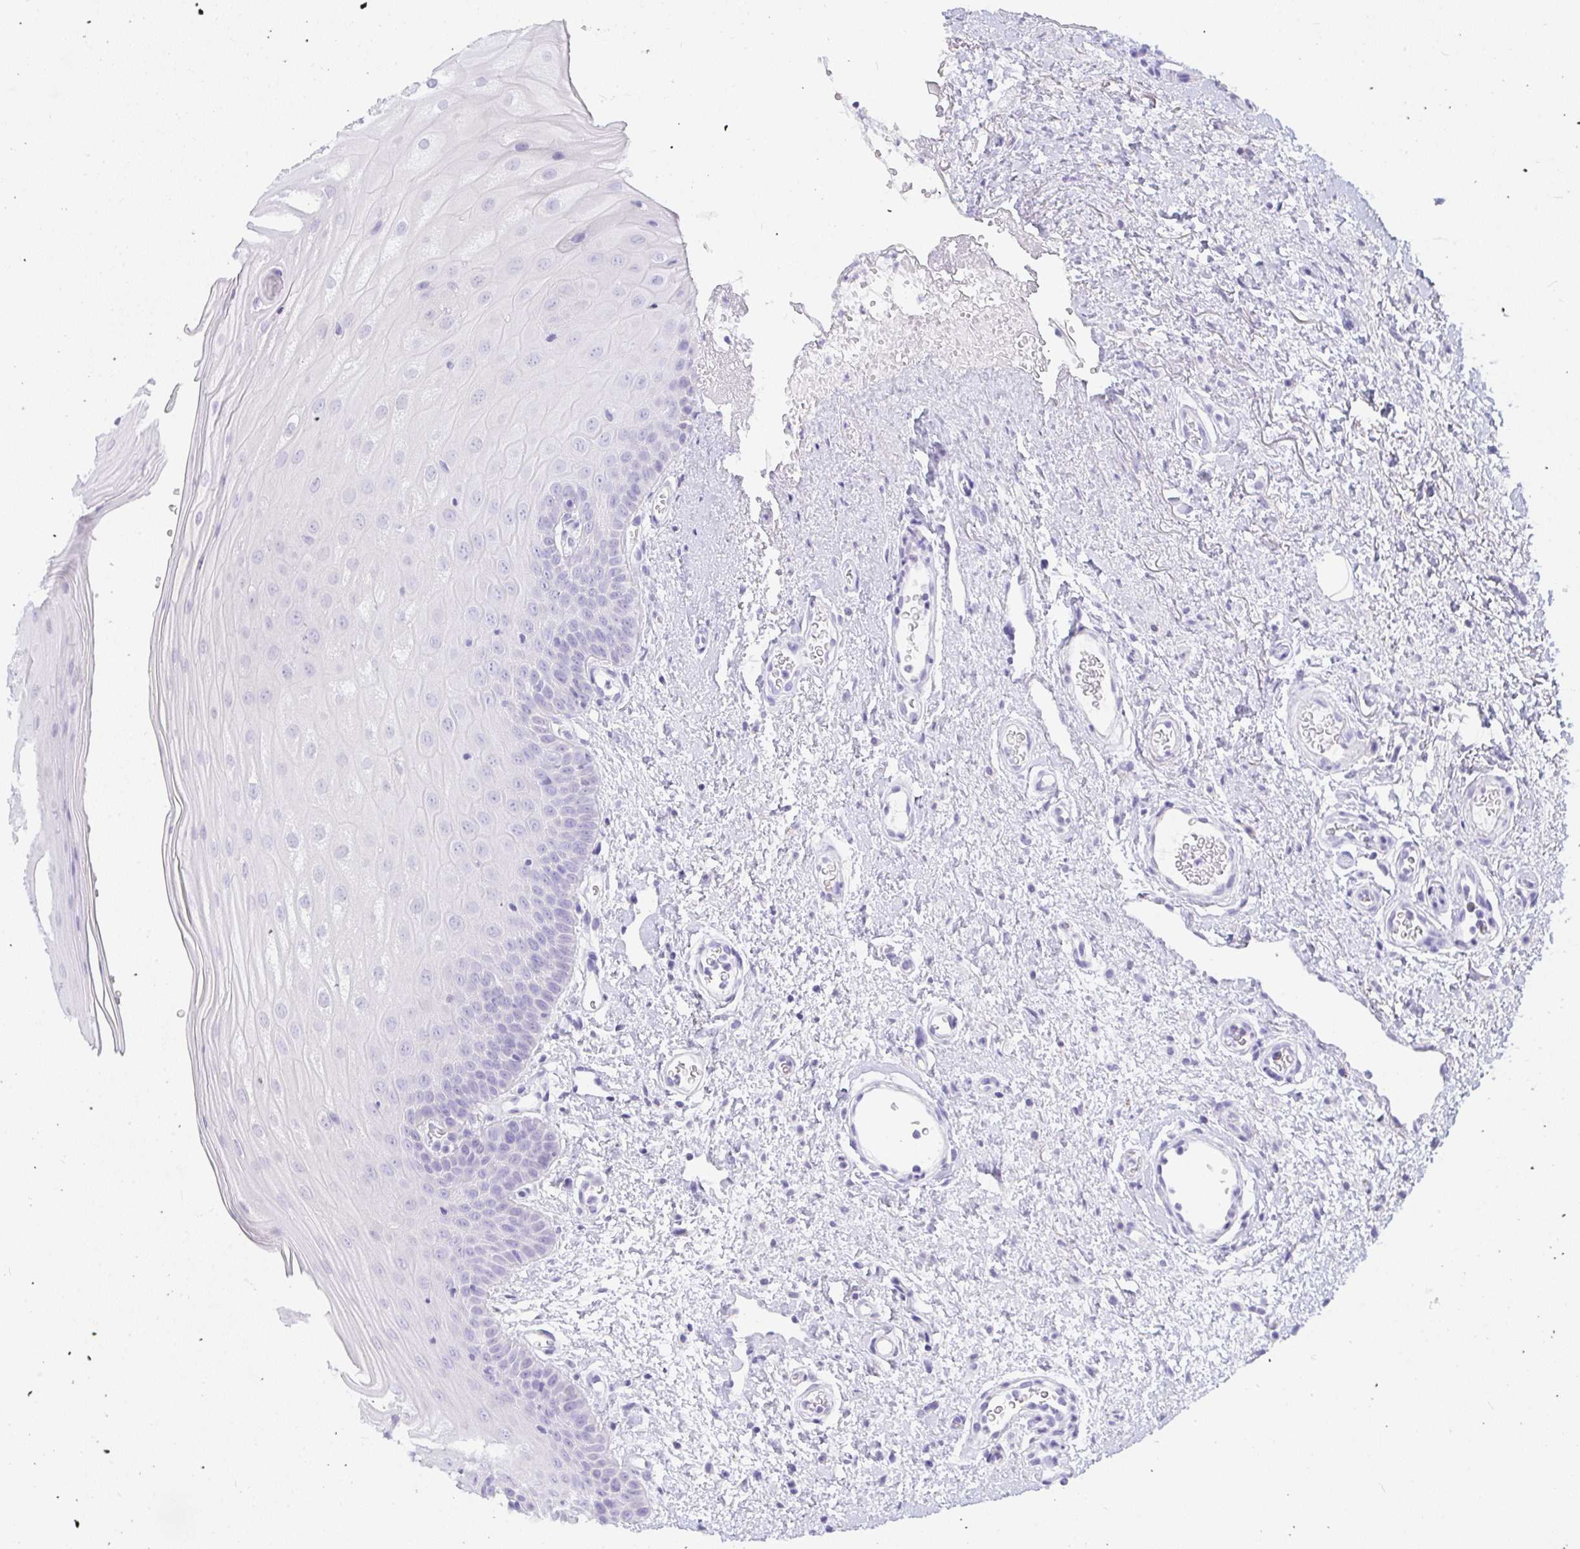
{"staining": {"intensity": "negative", "quantity": "none", "location": "none"}, "tissue": "oral mucosa", "cell_type": "Squamous epithelial cells", "image_type": "normal", "snomed": [{"axis": "morphology", "description": "Normal tissue, NOS"}, {"axis": "topography", "description": "Oral tissue"}, {"axis": "topography", "description": "Head-Neck"}], "caption": "Immunohistochemistry of unremarkable oral mucosa shows no staining in squamous epithelial cells.", "gene": "OR5J2", "patient": {"sex": "female", "age": 55}}